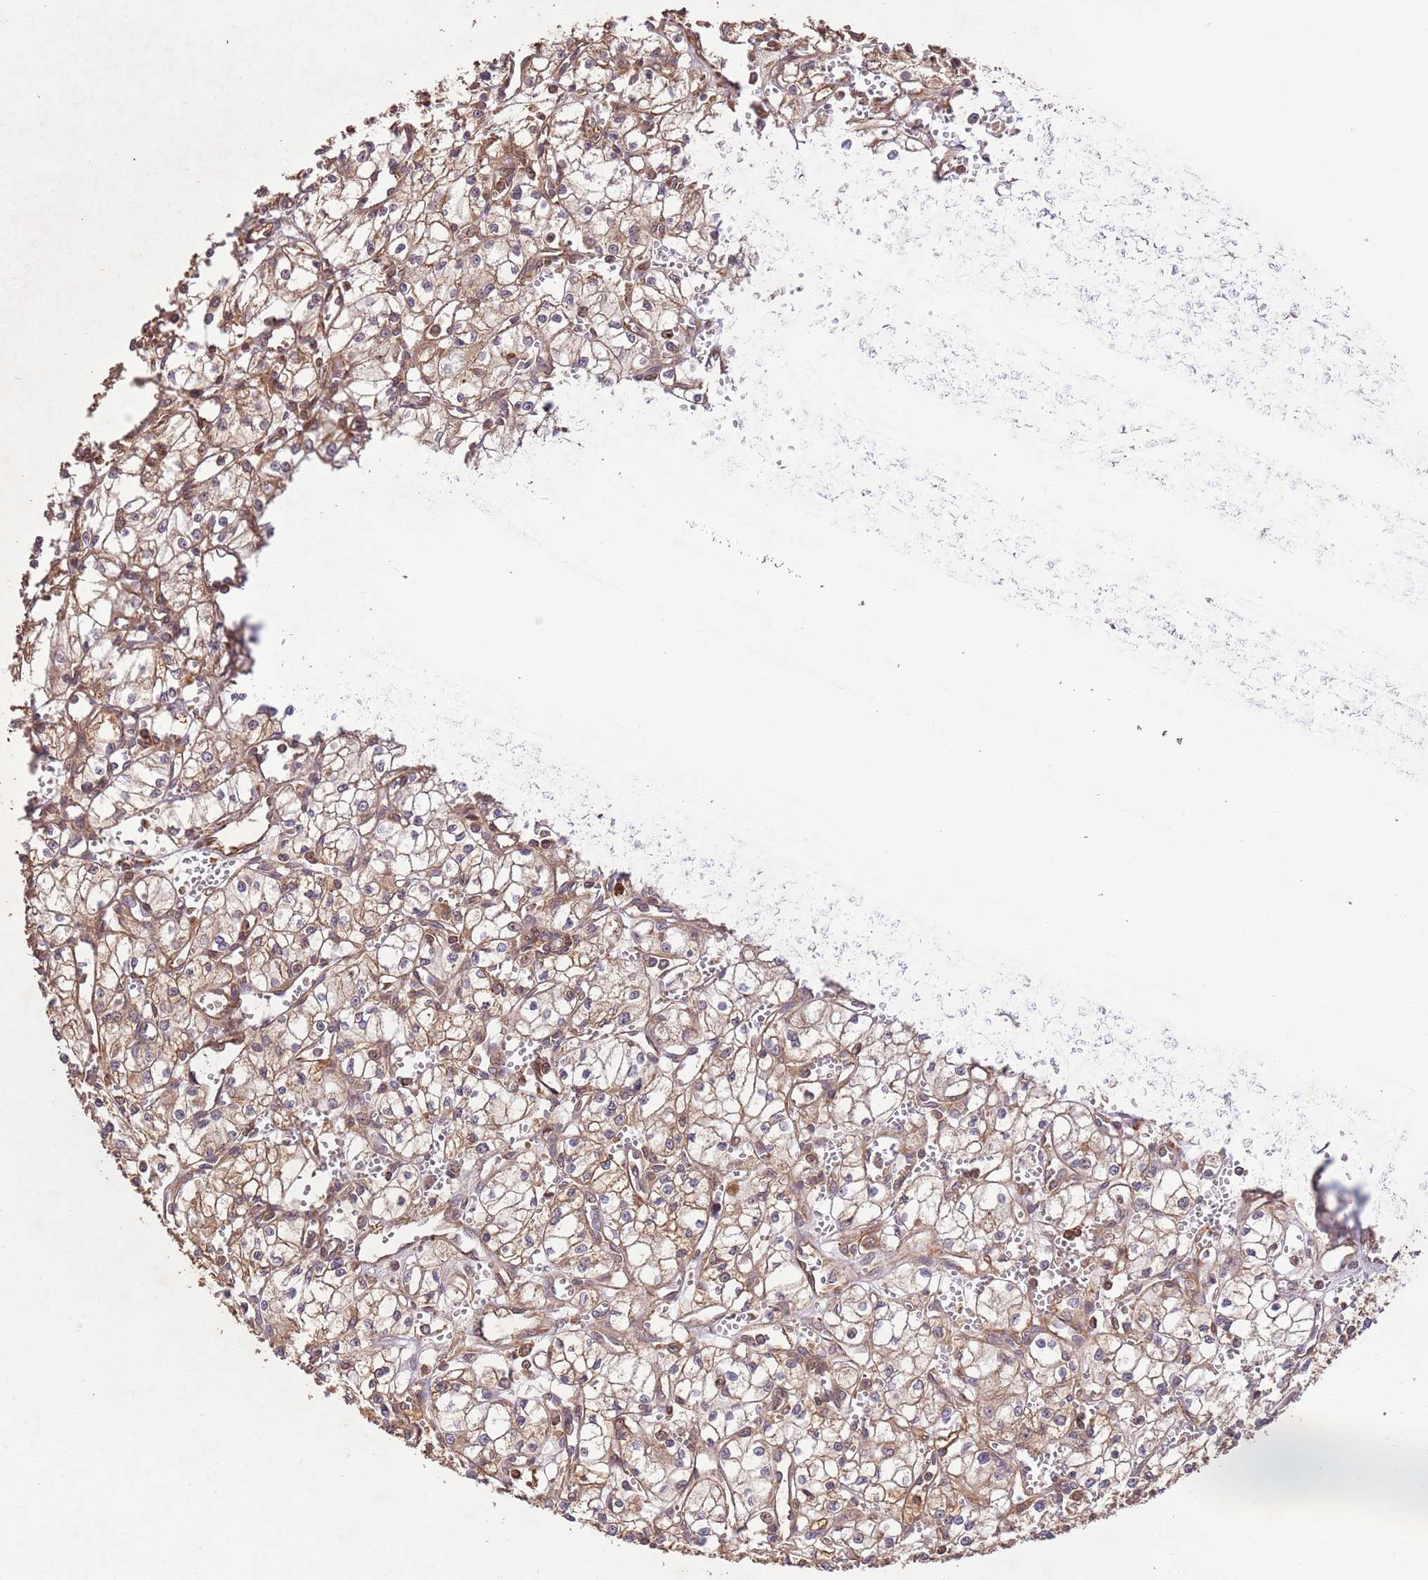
{"staining": {"intensity": "weak", "quantity": ">75%", "location": "cytoplasmic/membranous"}, "tissue": "renal cancer", "cell_type": "Tumor cells", "image_type": "cancer", "snomed": [{"axis": "morphology", "description": "Adenocarcinoma, NOS"}, {"axis": "topography", "description": "Kidney"}], "caption": "A brown stain labels weak cytoplasmic/membranous staining of a protein in adenocarcinoma (renal) tumor cells.", "gene": "KATNAL2", "patient": {"sex": "male", "age": 59}}